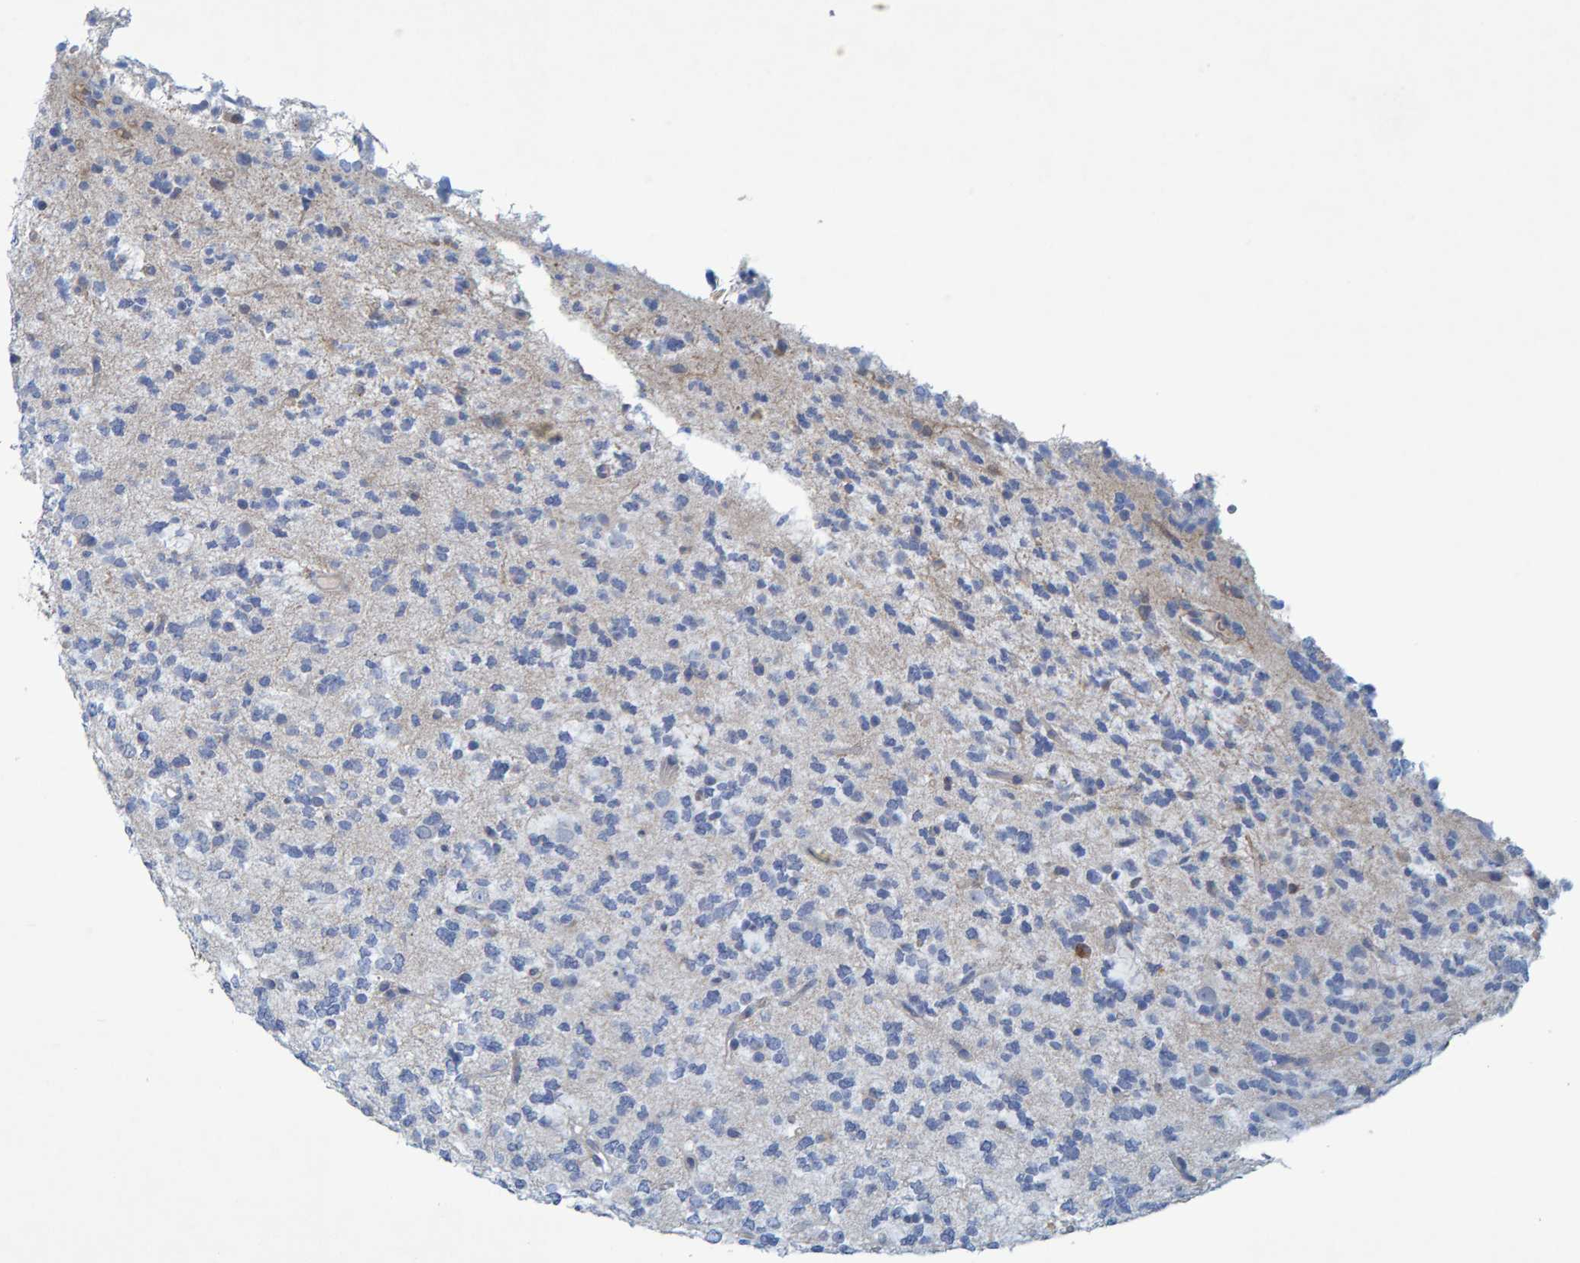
{"staining": {"intensity": "negative", "quantity": "none", "location": "none"}, "tissue": "glioma", "cell_type": "Tumor cells", "image_type": "cancer", "snomed": [{"axis": "morphology", "description": "Glioma, malignant, Low grade"}, {"axis": "topography", "description": "Brain"}], "caption": "The IHC histopathology image has no significant expression in tumor cells of glioma tissue. The staining was performed using DAB (3,3'-diaminobenzidine) to visualize the protein expression in brown, while the nuclei were stained in blue with hematoxylin (Magnification: 20x).", "gene": "ALAD", "patient": {"sex": "male", "age": 38}}